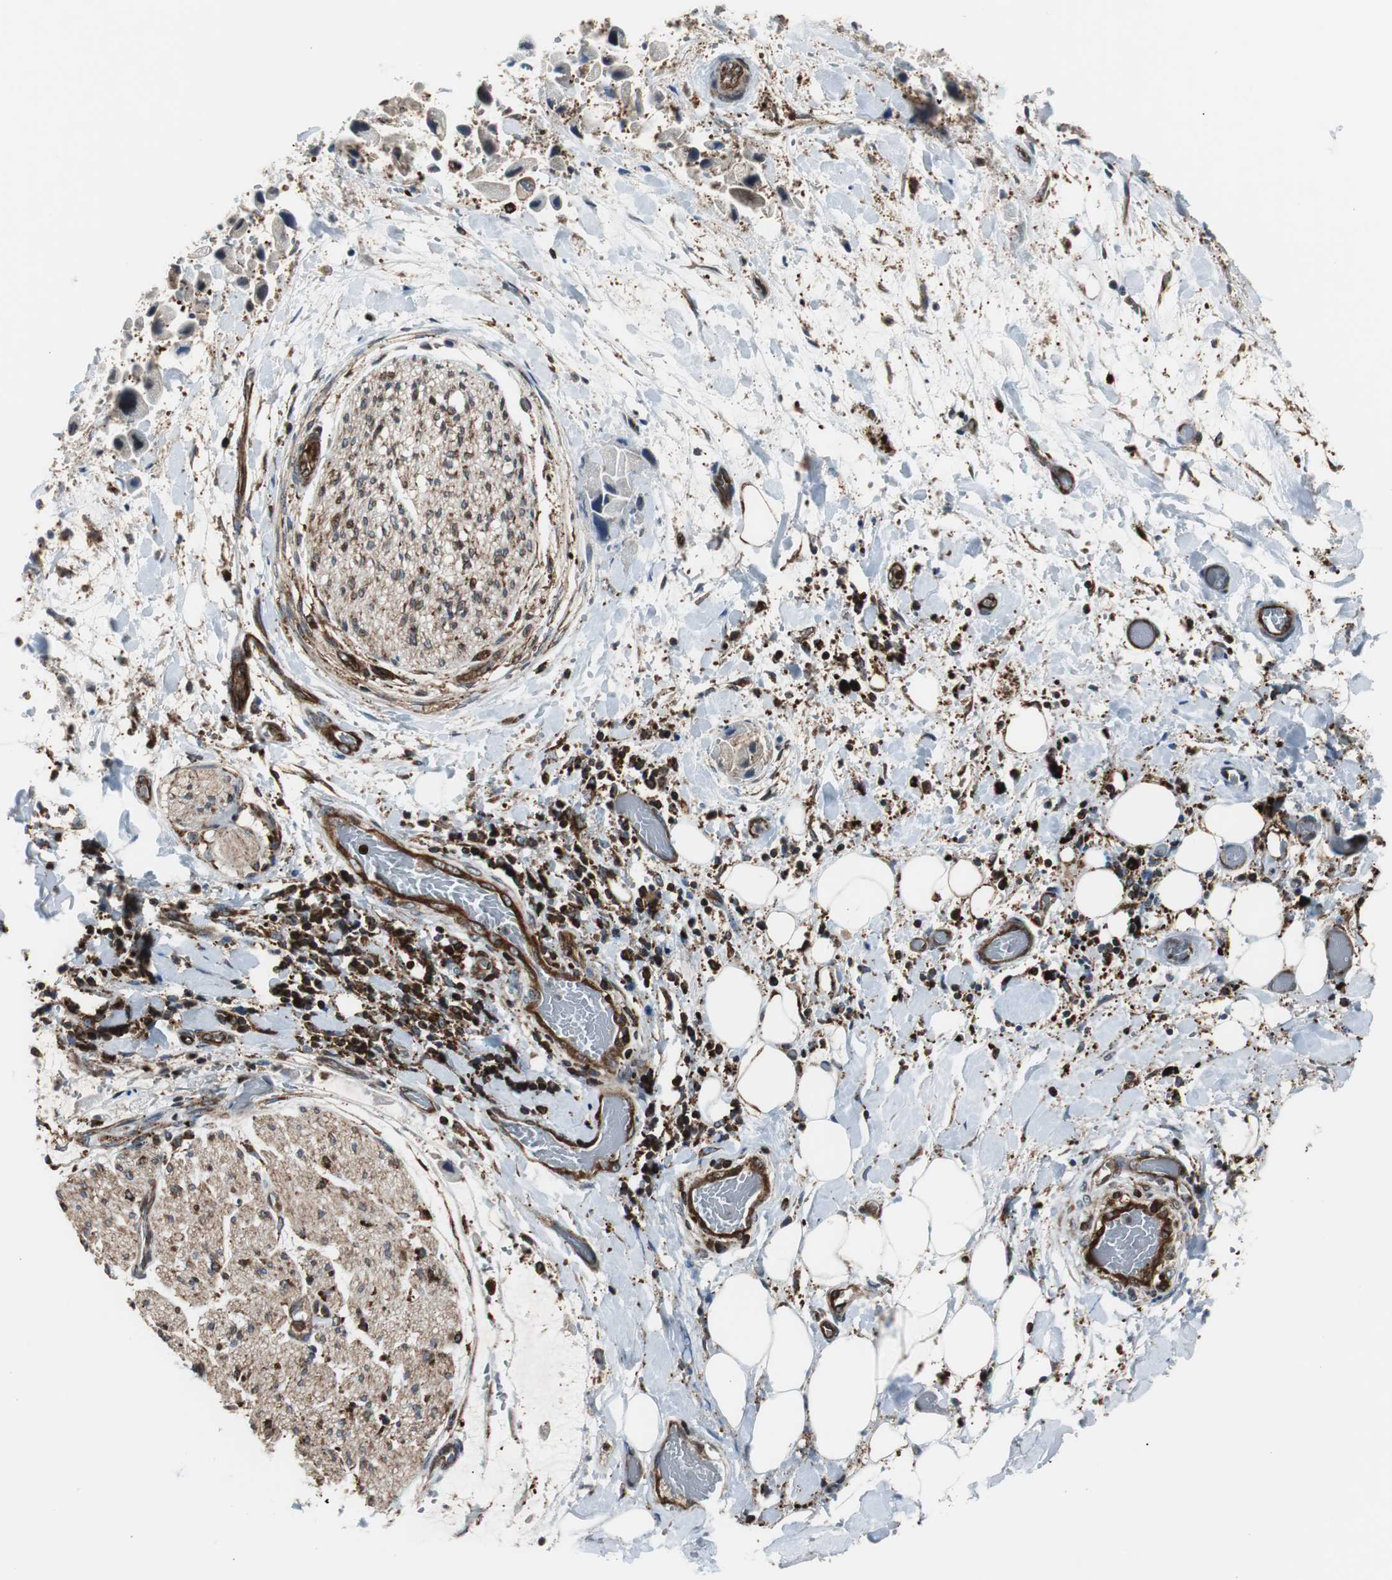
{"staining": {"intensity": "moderate", "quantity": ">75%", "location": "cytoplasmic/membranous"}, "tissue": "adipose tissue", "cell_type": "Adipocytes", "image_type": "normal", "snomed": [{"axis": "morphology", "description": "Normal tissue, NOS"}, {"axis": "morphology", "description": "Cholangiocarcinoma"}, {"axis": "topography", "description": "Liver"}, {"axis": "topography", "description": "Peripheral nerve tissue"}], "caption": "Adipocytes display medium levels of moderate cytoplasmic/membranous staining in approximately >75% of cells in normal adipose tissue. The staining was performed using DAB (3,3'-diaminobenzidine) to visualize the protein expression in brown, while the nuclei were stained in blue with hematoxylin (Magnification: 20x).", "gene": "RELA", "patient": {"sex": "male", "age": 50}}